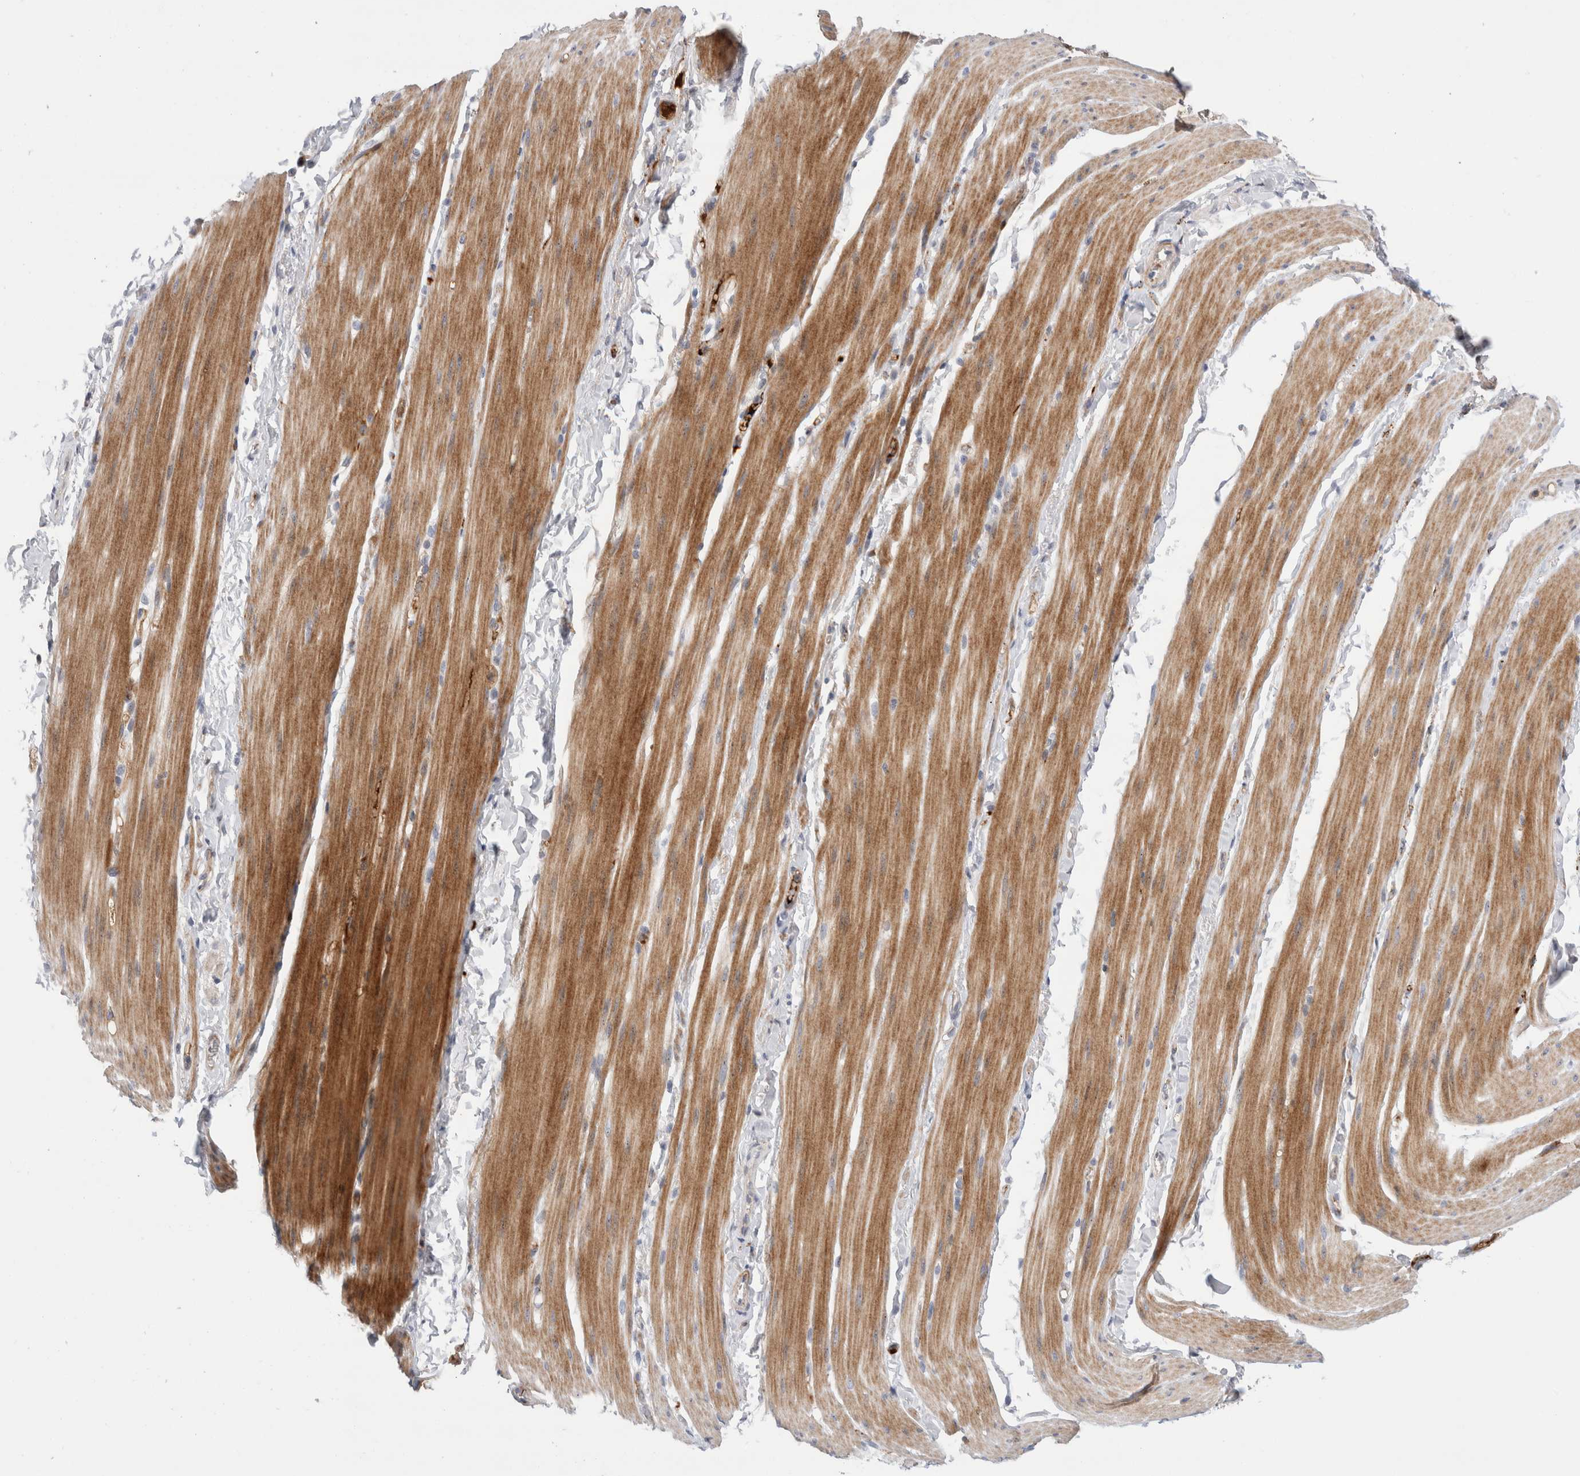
{"staining": {"intensity": "moderate", "quantity": ">75%", "location": "cytoplasmic/membranous"}, "tissue": "smooth muscle", "cell_type": "Smooth muscle cells", "image_type": "normal", "snomed": [{"axis": "morphology", "description": "Normal tissue, NOS"}, {"axis": "topography", "description": "Smooth muscle"}, {"axis": "topography", "description": "Small intestine"}], "caption": "High-power microscopy captured an immunohistochemistry (IHC) histopathology image of normal smooth muscle, revealing moderate cytoplasmic/membranous expression in about >75% of smooth muscle cells. (IHC, brightfield microscopy, high magnification).", "gene": "ECHDC2", "patient": {"sex": "female", "age": 84}}